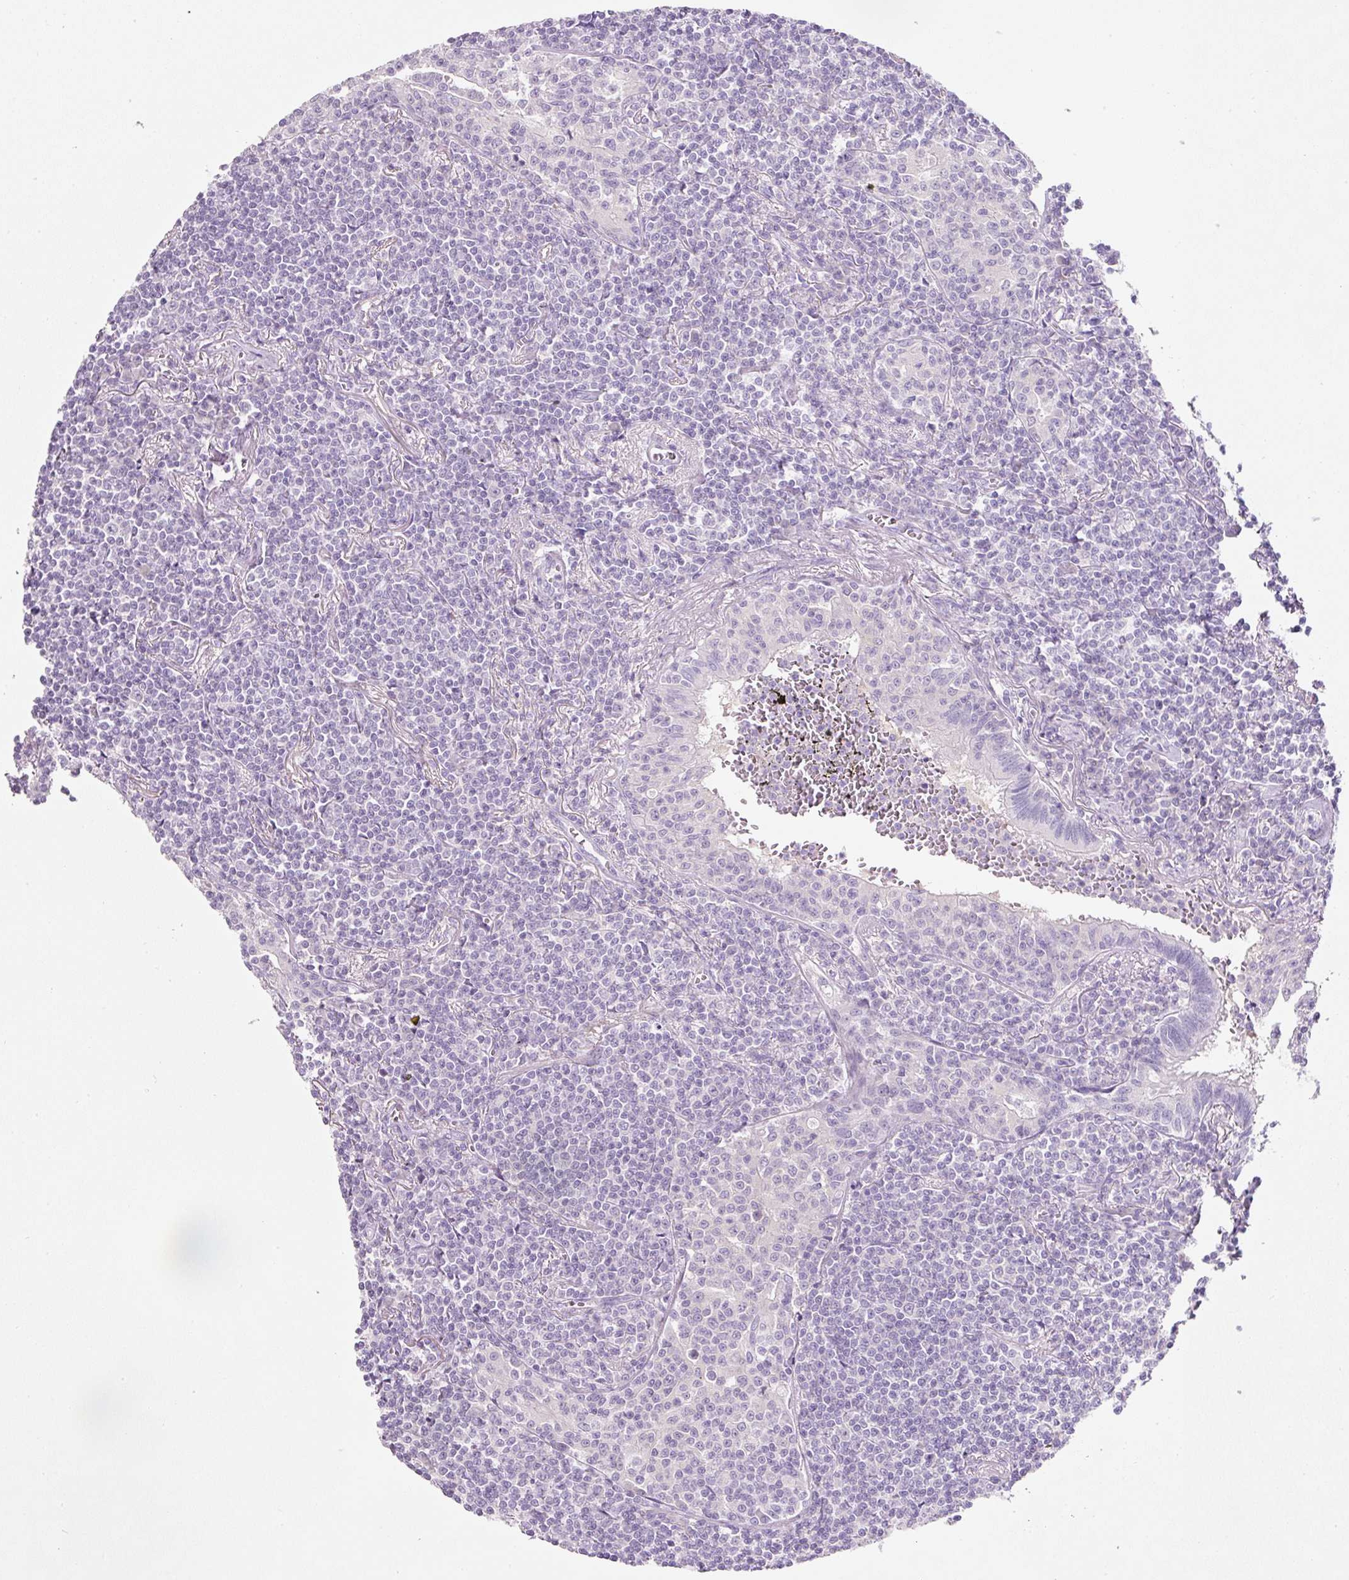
{"staining": {"intensity": "negative", "quantity": "none", "location": "none"}, "tissue": "lymphoma", "cell_type": "Tumor cells", "image_type": "cancer", "snomed": [{"axis": "morphology", "description": "Malignant lymphoma, non-Hodgkin's type, Low grade"}, {"axis": "topography", "description": "Lung"}], "caption": "Image shows no protein positivity in tumor cells of malignant lymphoma, non-Hodgkin's type (low-grade) tissue.", "gene": "SLC2A2", "patient": {"sex": "female", "age": 71}}